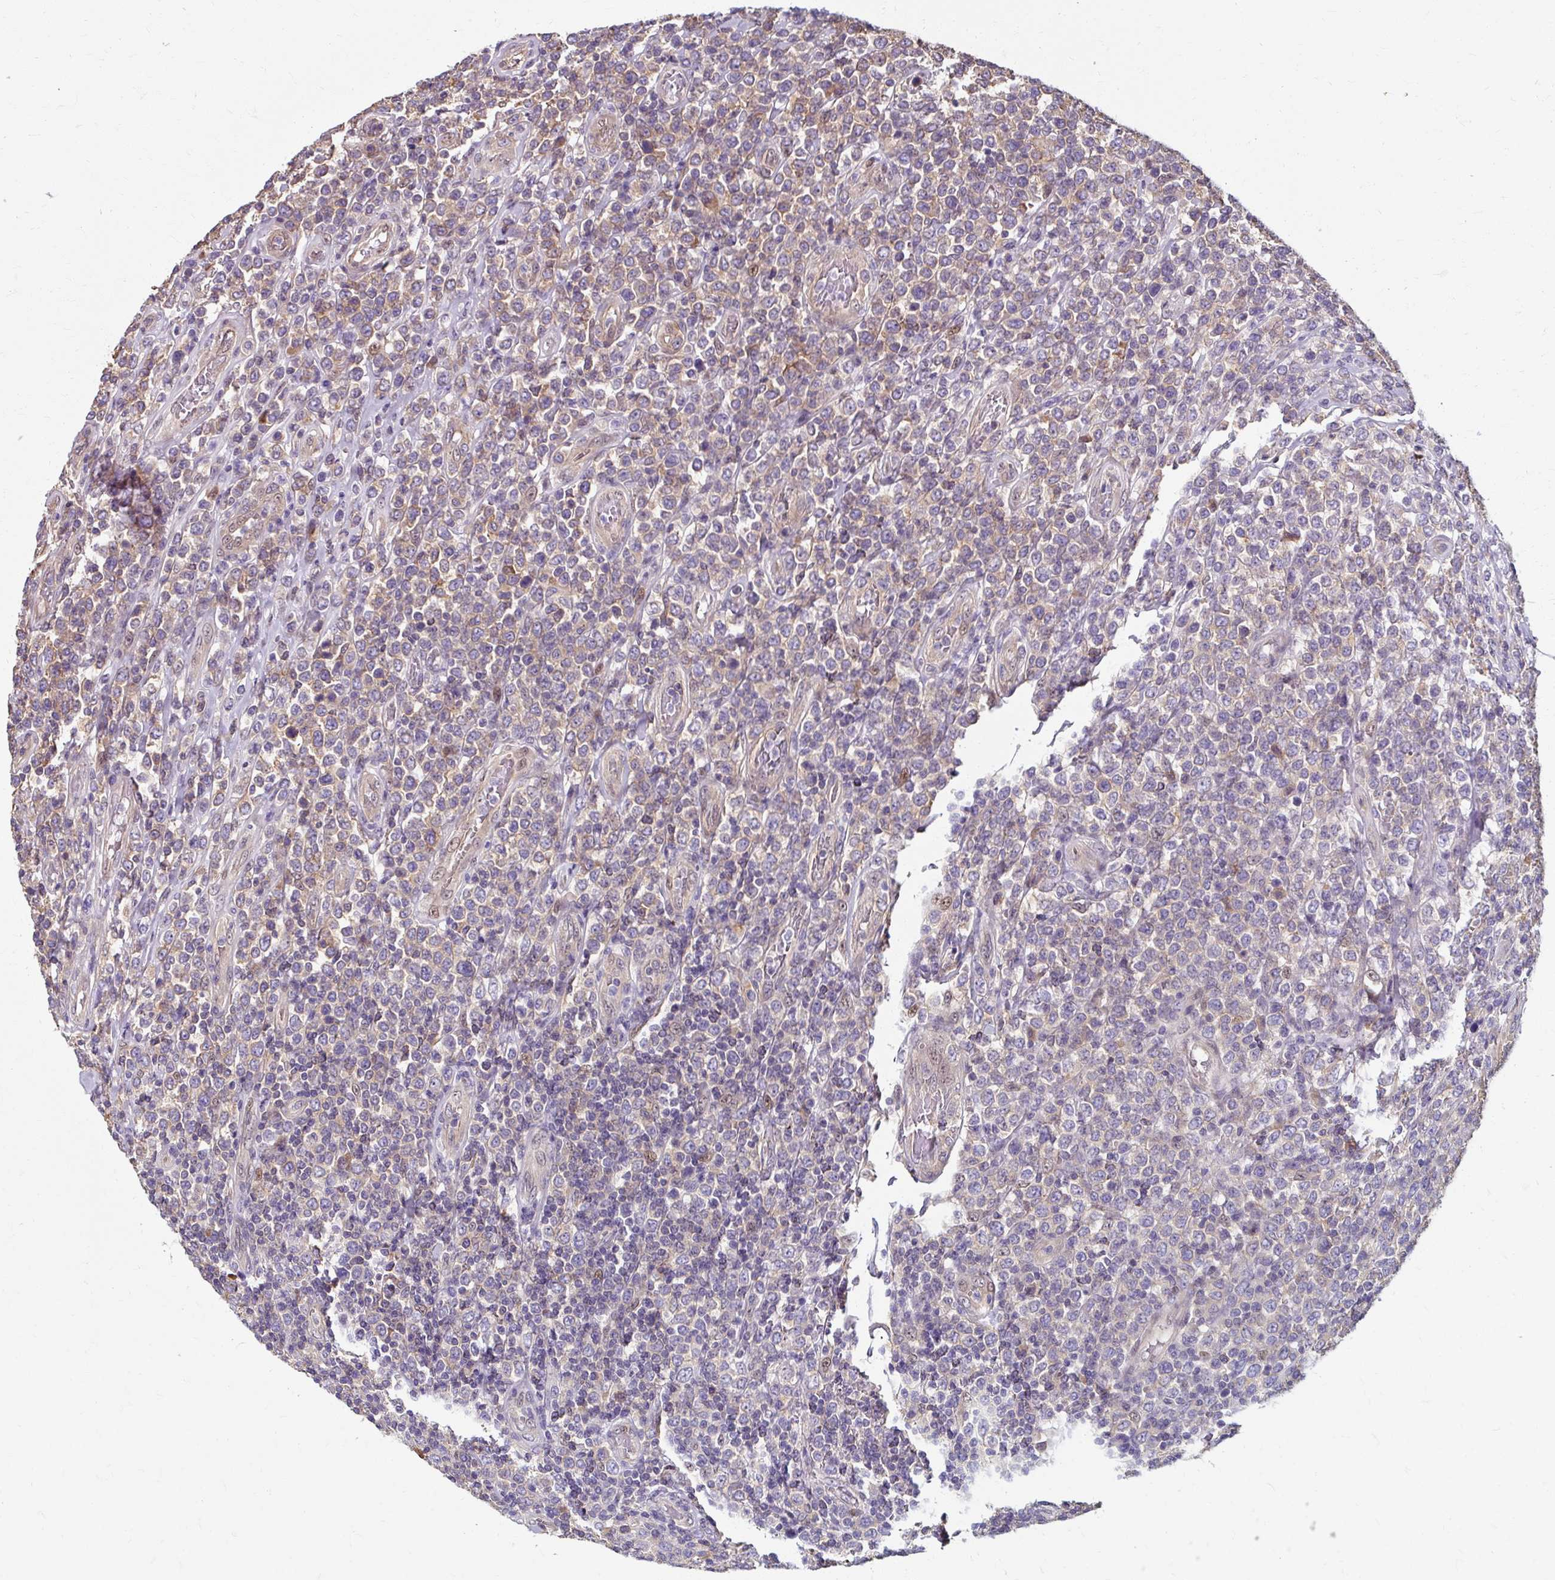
{"staining": {"intensity": "weak", "quantity": "<25%", "location": "cytoplasmic/membranous"}, "tissue": "lymphoma", "cell_type": "Tumor cells", "image_type": "cancer", "snomed": [{"axis": "morphology", "description": "Malignant lymphoma, non-Hodgkin's type, High grade"}, {"axis": "topography", "description": "Soft tissue"}], "caption": "Protein analysis of high-grade malignant lymphoma, non-Hodgkin's type shows no significant positivity in tumor cells. (DAB (3,3'-diaminobenzidine) immunohistochemistry with hematoxylin counter stain).", "gene": "ZNF555", "patient": {"sex": "female", "age": 56}}